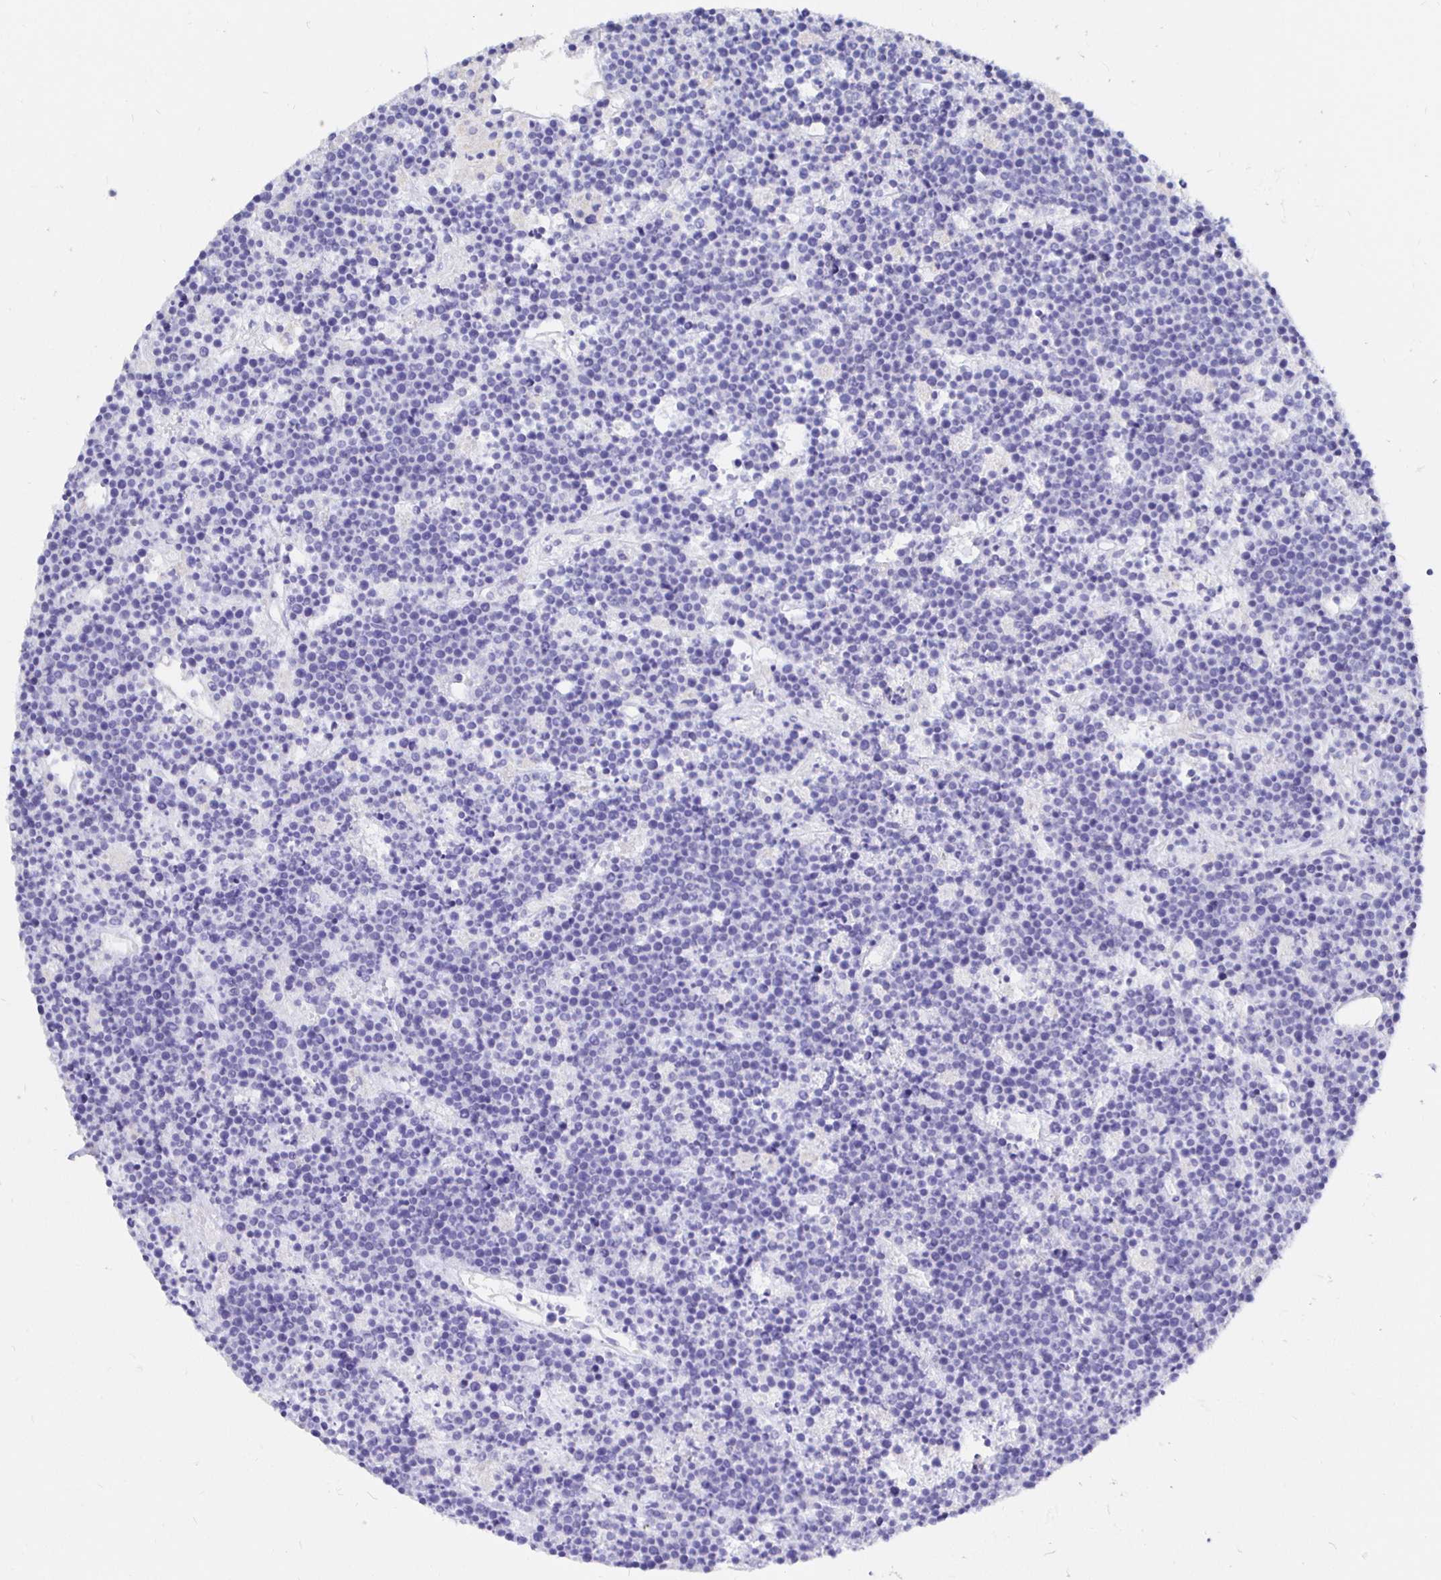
{"staining": {"intensity": "negative", "quantity": "none", "location": "none"}, "tissue": "lymphoma", "cell_type": "Tumor cells", "image_type": "cancer", "snomed": [{"axis": "morphology", "description": "Malignant lymphoma, non-Hodgkin's type, High grade"}, {"axis": "topography", "description": "Ovary"}], "caption": "The photomicrograph shows no staining of tumor cells in lymphoma. Nuclei are stained in blue.", "gene": "UMOD", "patient": {"sex": "female", "age": 56}}